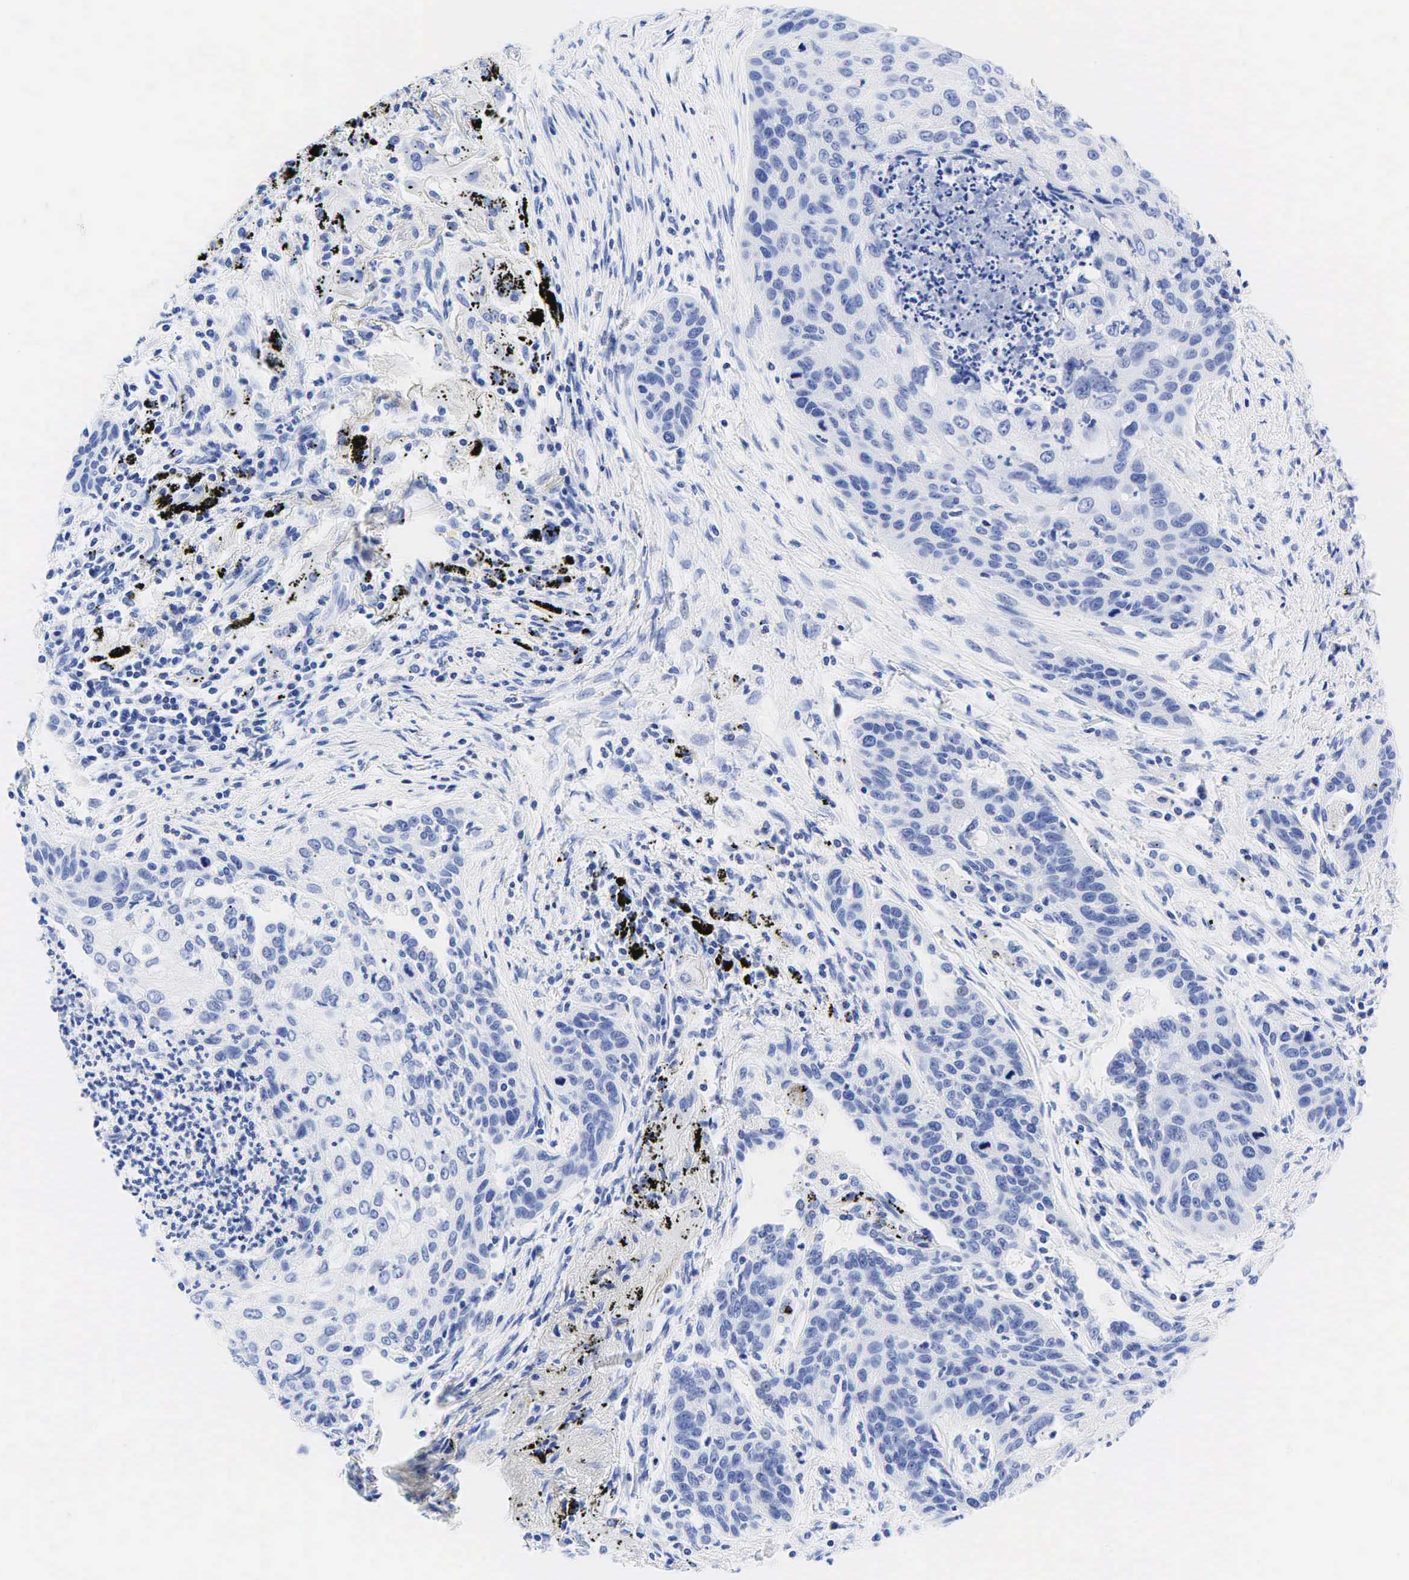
{"staining": {"intensity": "negative", "quantity": "none", "location": "none"}, "tissue": "lung cancer", "cell_type": "Tumor cells", "image_type": "cancer", "snomed": [{"axis": "morphology", "description": "Squamous cell carcinoma, NOS"}, {"axis": "topography", "description": "Lung"}], "caption": "Histopathology image shows no significant protein staining in tumor cells of lung cancer. Nuclei are stained in blue.", "gene": "CHGA", "patient": {"sex": "male", "age": 71}}